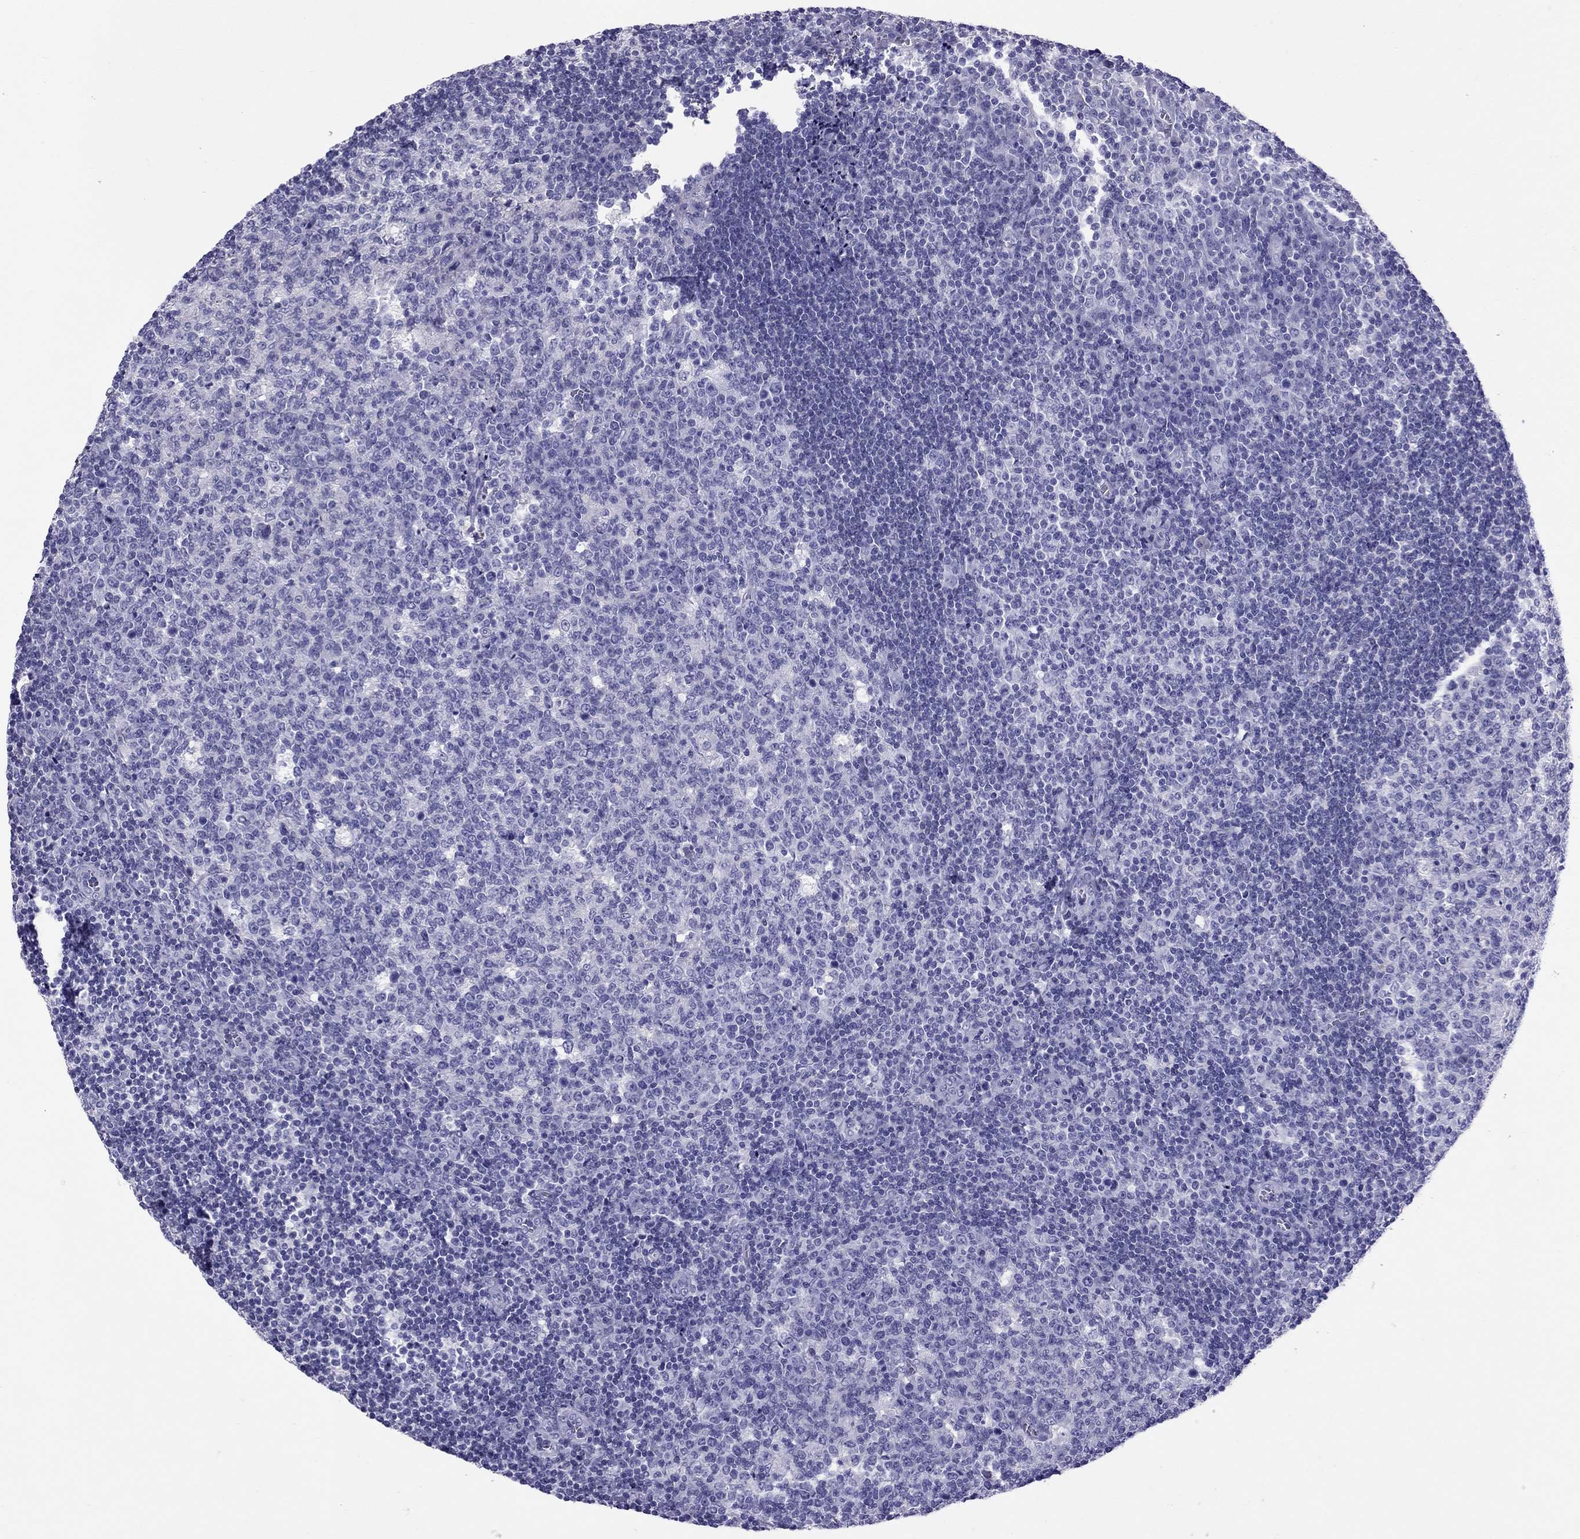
{"staining": {"intensity": "negative", "quantity": "none", "location": "none"}, "tissue": "tonsil", "cell_type": "Germinal center cells", "image_type": "normal", "snomed": [{"axis": "morphology", "description": "Normal tissue, NOS"}, {"axis": "topography", "description": "Tonsil"}], "caption": "The image displays no staining of germinal center cells in unremarkable tonsil.", "gene": "AVPR1B", "patient": {"sex": "female", "age": 13}}